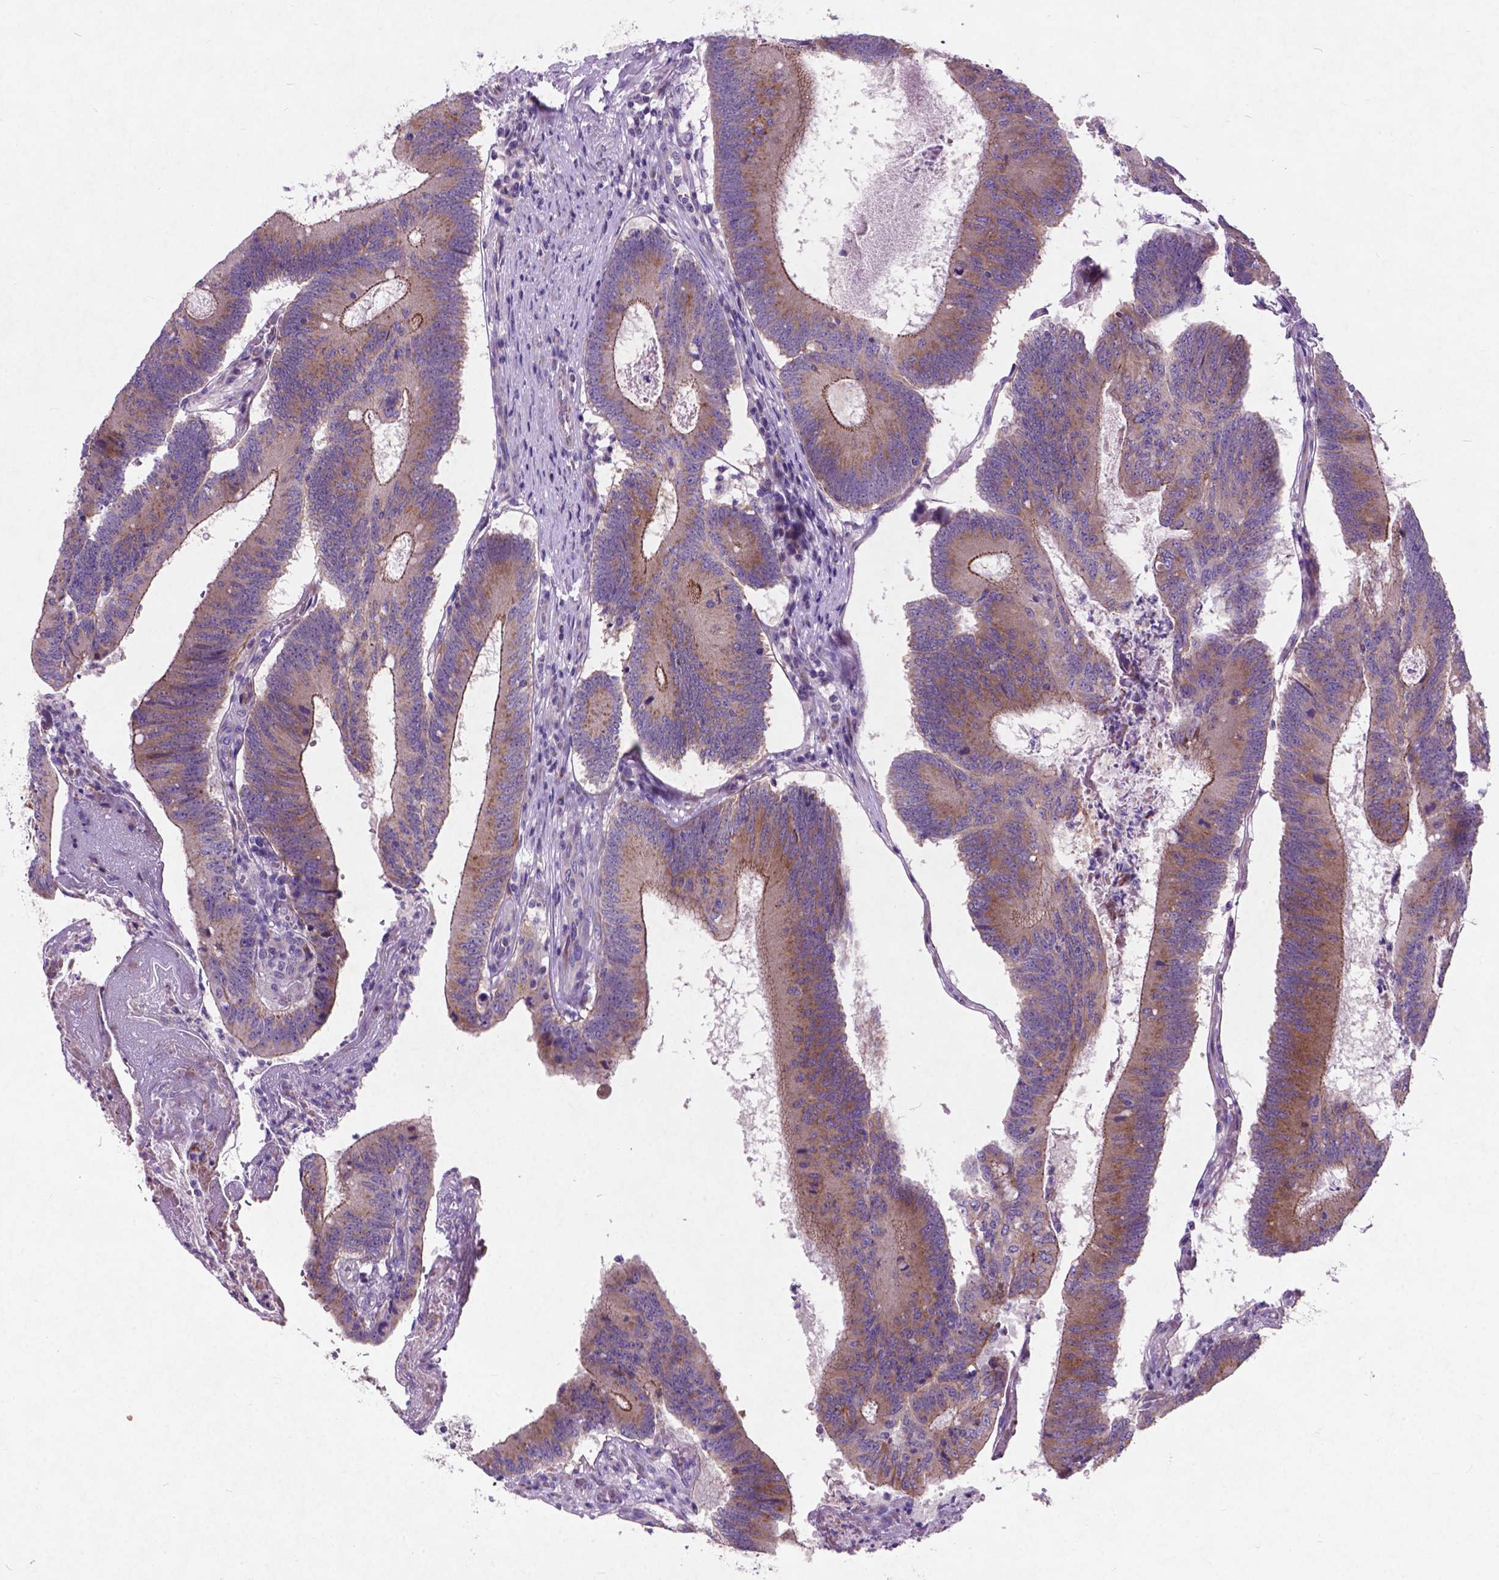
{"staining": {"intensity": "moderate", "quantity": ">75%", "location": "cytoplasmic/membranous"}, "tissue": "colorectal cancer", "cell_type": "Tumor cells", "image_type": "cancer", "snomed": [{"axis": "morphology", "description": "Adenocarcinoma, NOS"}, {"axis": "topography", "description": "Colon"}], "caption": "Tumor cells display medium levels of moderate cytoplasmic/membranous expression in about >75% of cells in colorectal cancer. The staining was performed using DAB (3,3'-diaminobenzidine) to visualize the protein expression in brown, while the nuclei were stained in blue with hematoxylin (Magnification: 20x).", "gene": "ATG4D", "patient": {"sex": "female", "age": 70}}